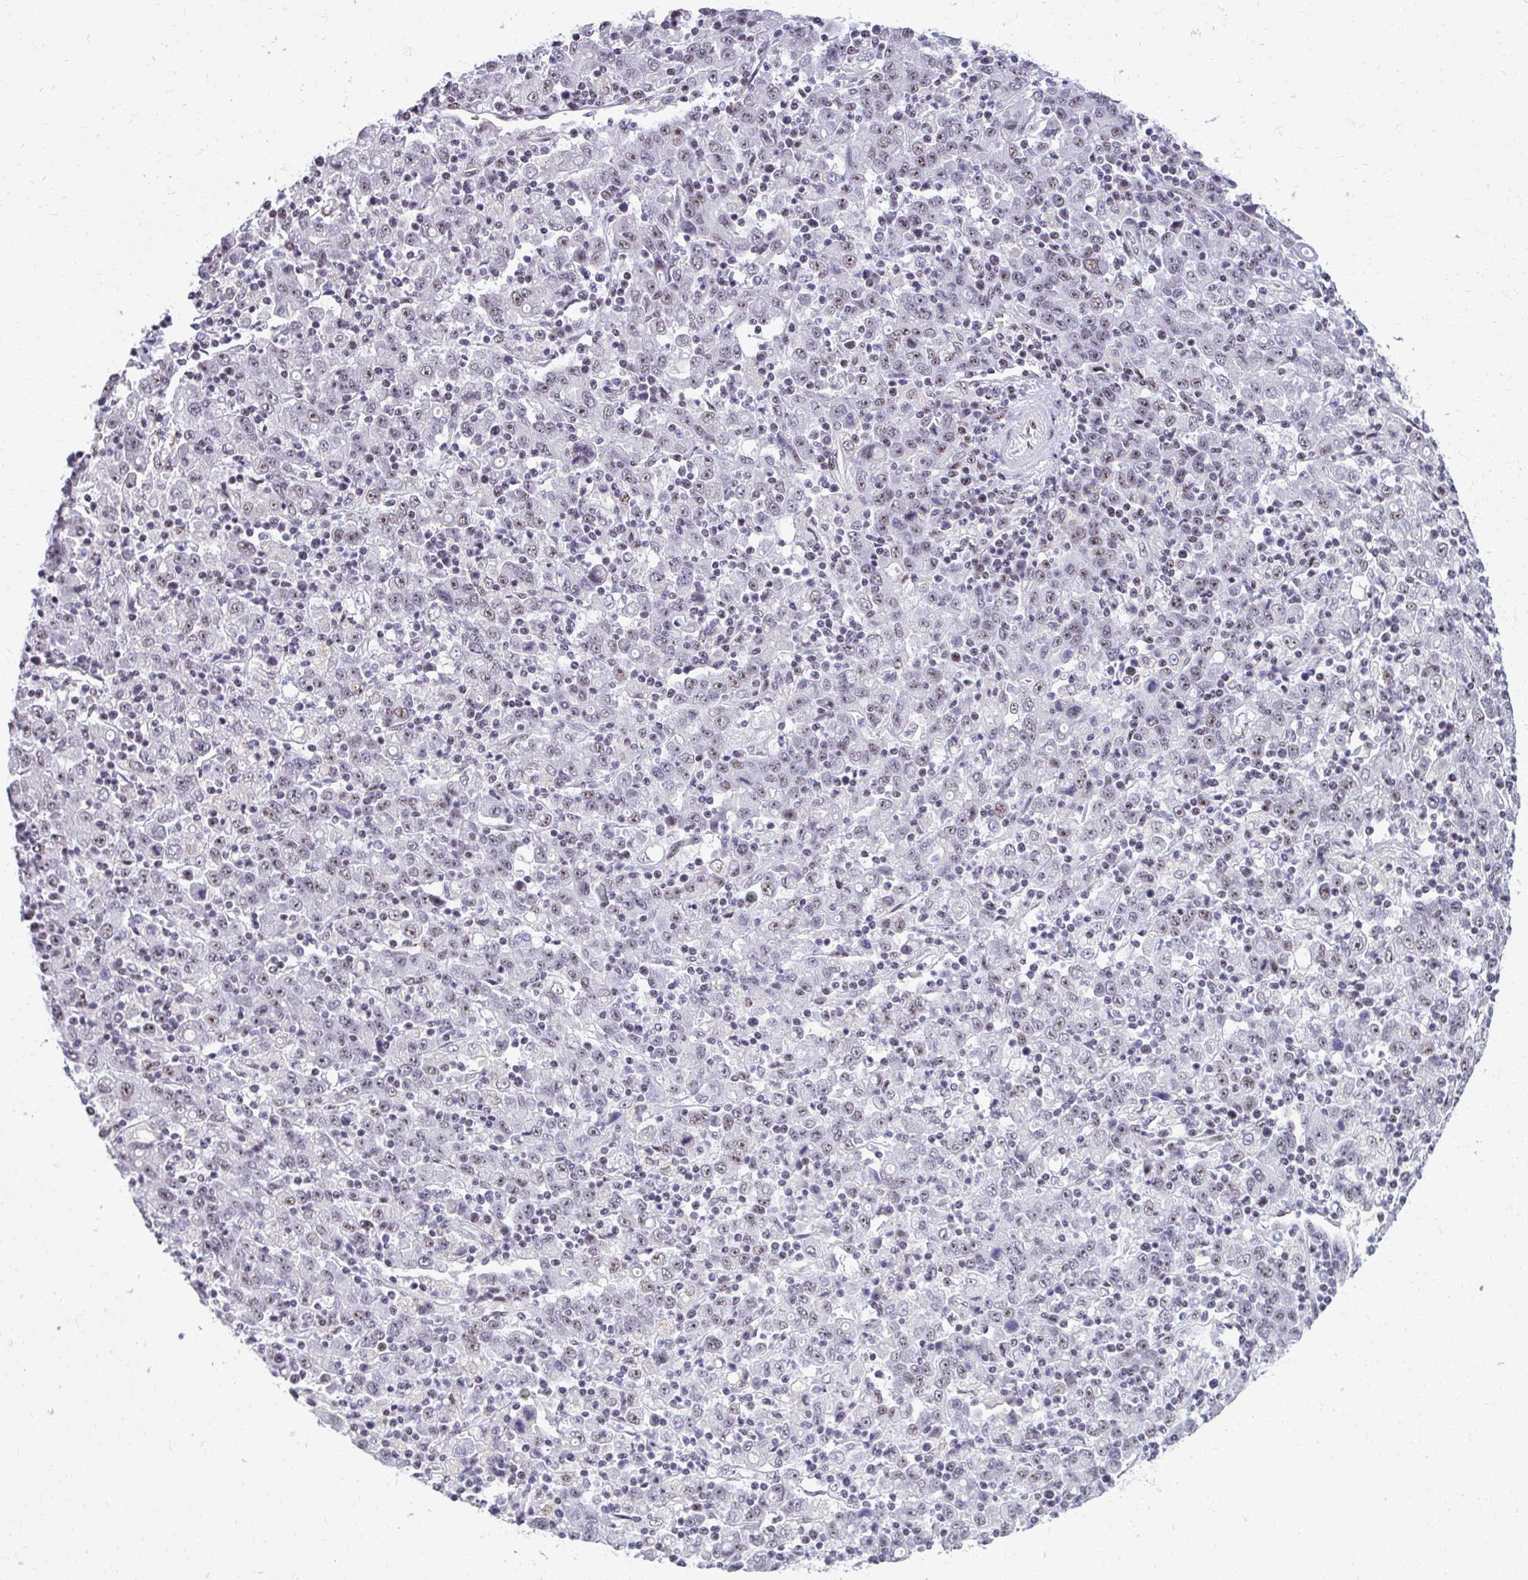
{"staining": {"intensity": "weak", "quantity": "25%-75%", "location": "nuclear"}, "tissue": "stomach cancer", "cell_type": "Tumor cells", "image_type": "cancer", "snomed": [{"axis": "morphology", "description": "Adenocarcinoma, NOS"}, {"axis": "topography", "description": "Stomach, upper"}], "caption": "Tumor cells show weak nuclear expression in about 25%-75% of cells in adenocarcinoma (stomach). (DAB IHC, brown staining for protein, blue staining for nuclei).", "gene": "PELP1", "patient": {"sex": "male", "age": 69}}